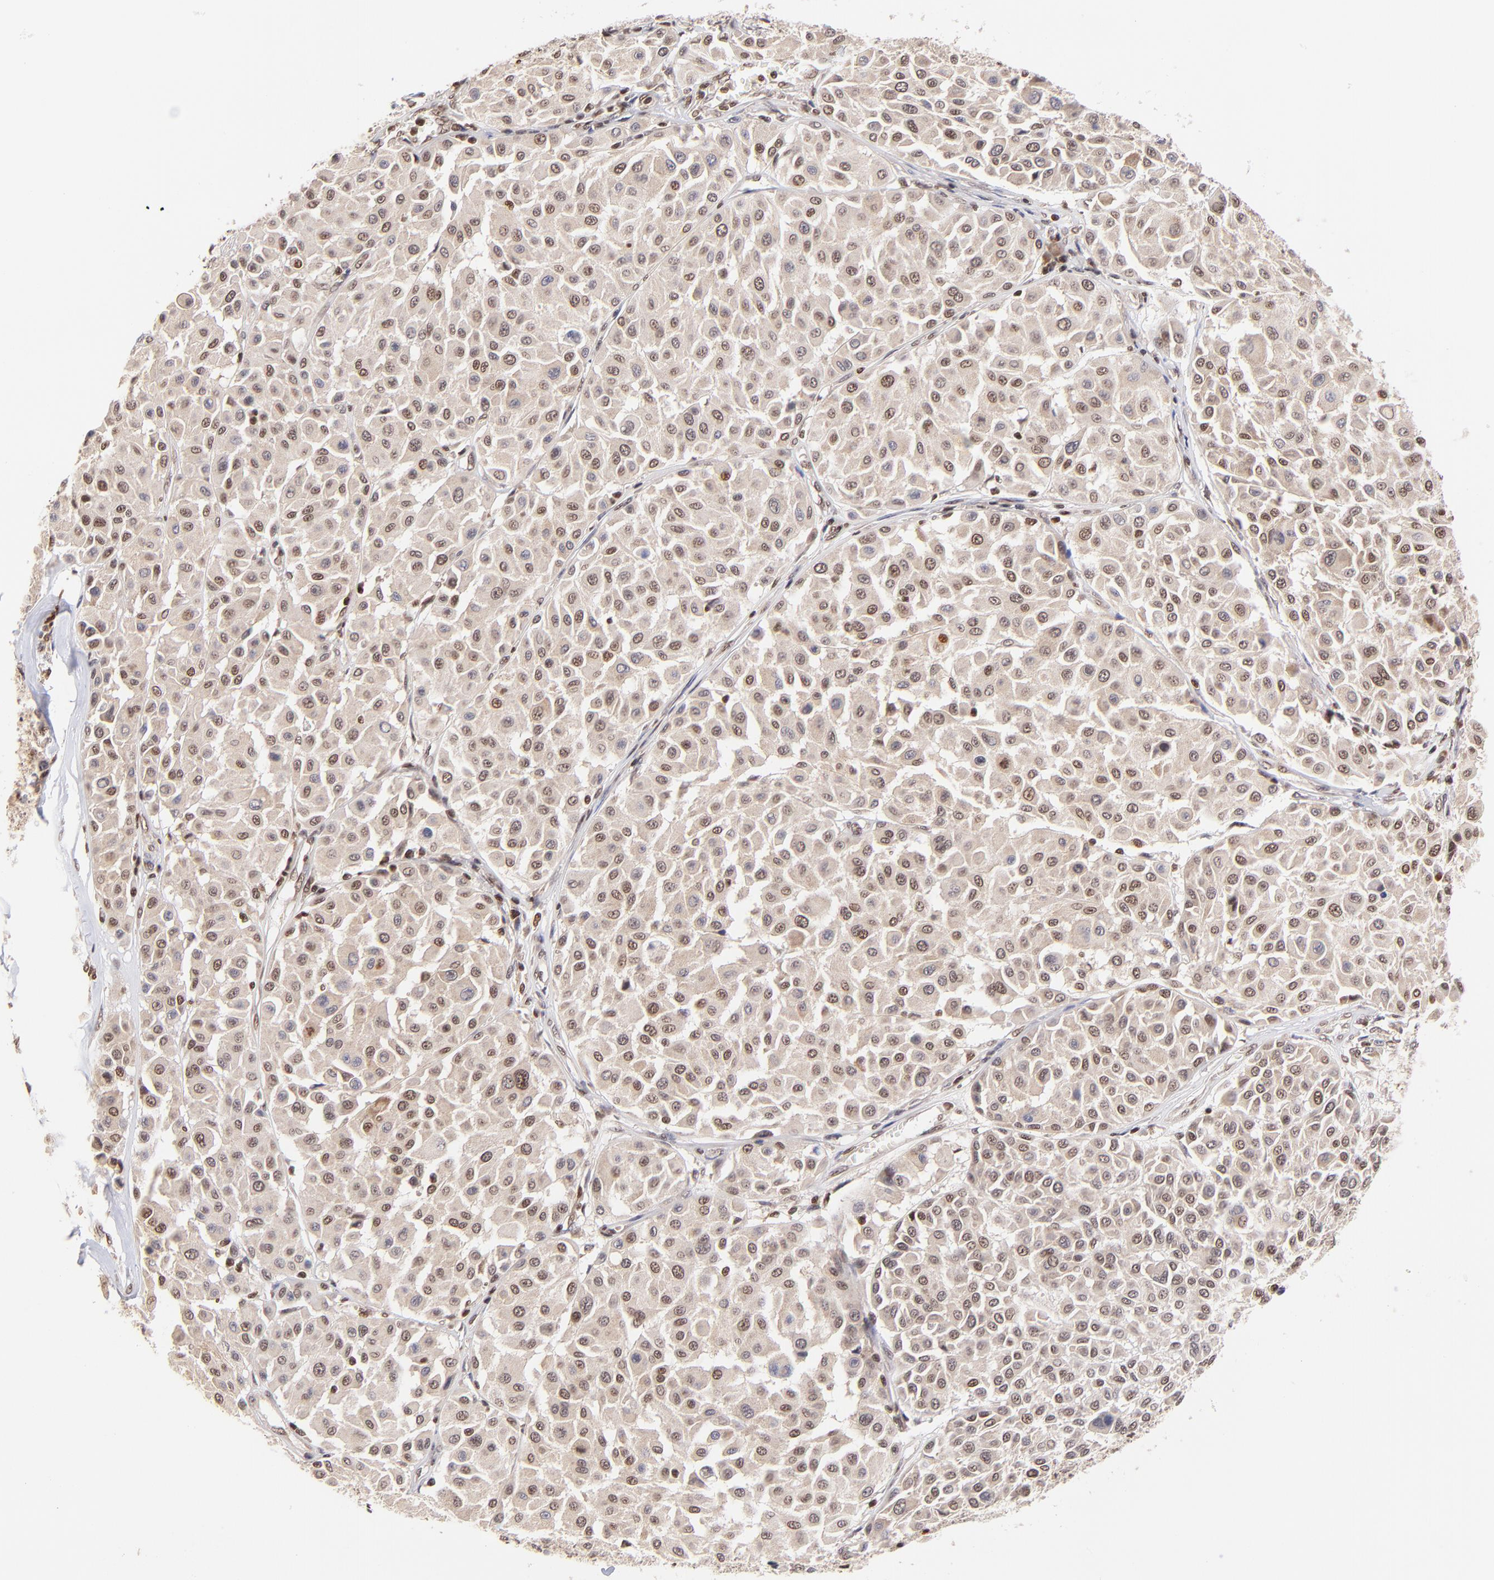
{"staining": {"intensity": "moderate", "quantity": ">75%", "location": "cytoplasmic/membranous,nuclear"}, "tissue": "melanoma", "cell_type": "Tumor cells", "image_type": "cancer", "snomed": [{"axis": "morphology", "description": "Malignant melanoma, Metastatic site"}, {"axis": "topography", "description": "Soft tissue"}], "caption": "Immunohistochemistry of human malignant melanoma (metastatic site) reveals medium levels of moderate cytoplasmic/membranous and nuclear staining in approximately >75% of tumor cells.", "gene": "WDR25", "patient": {"sex": "male", "age": 41}}